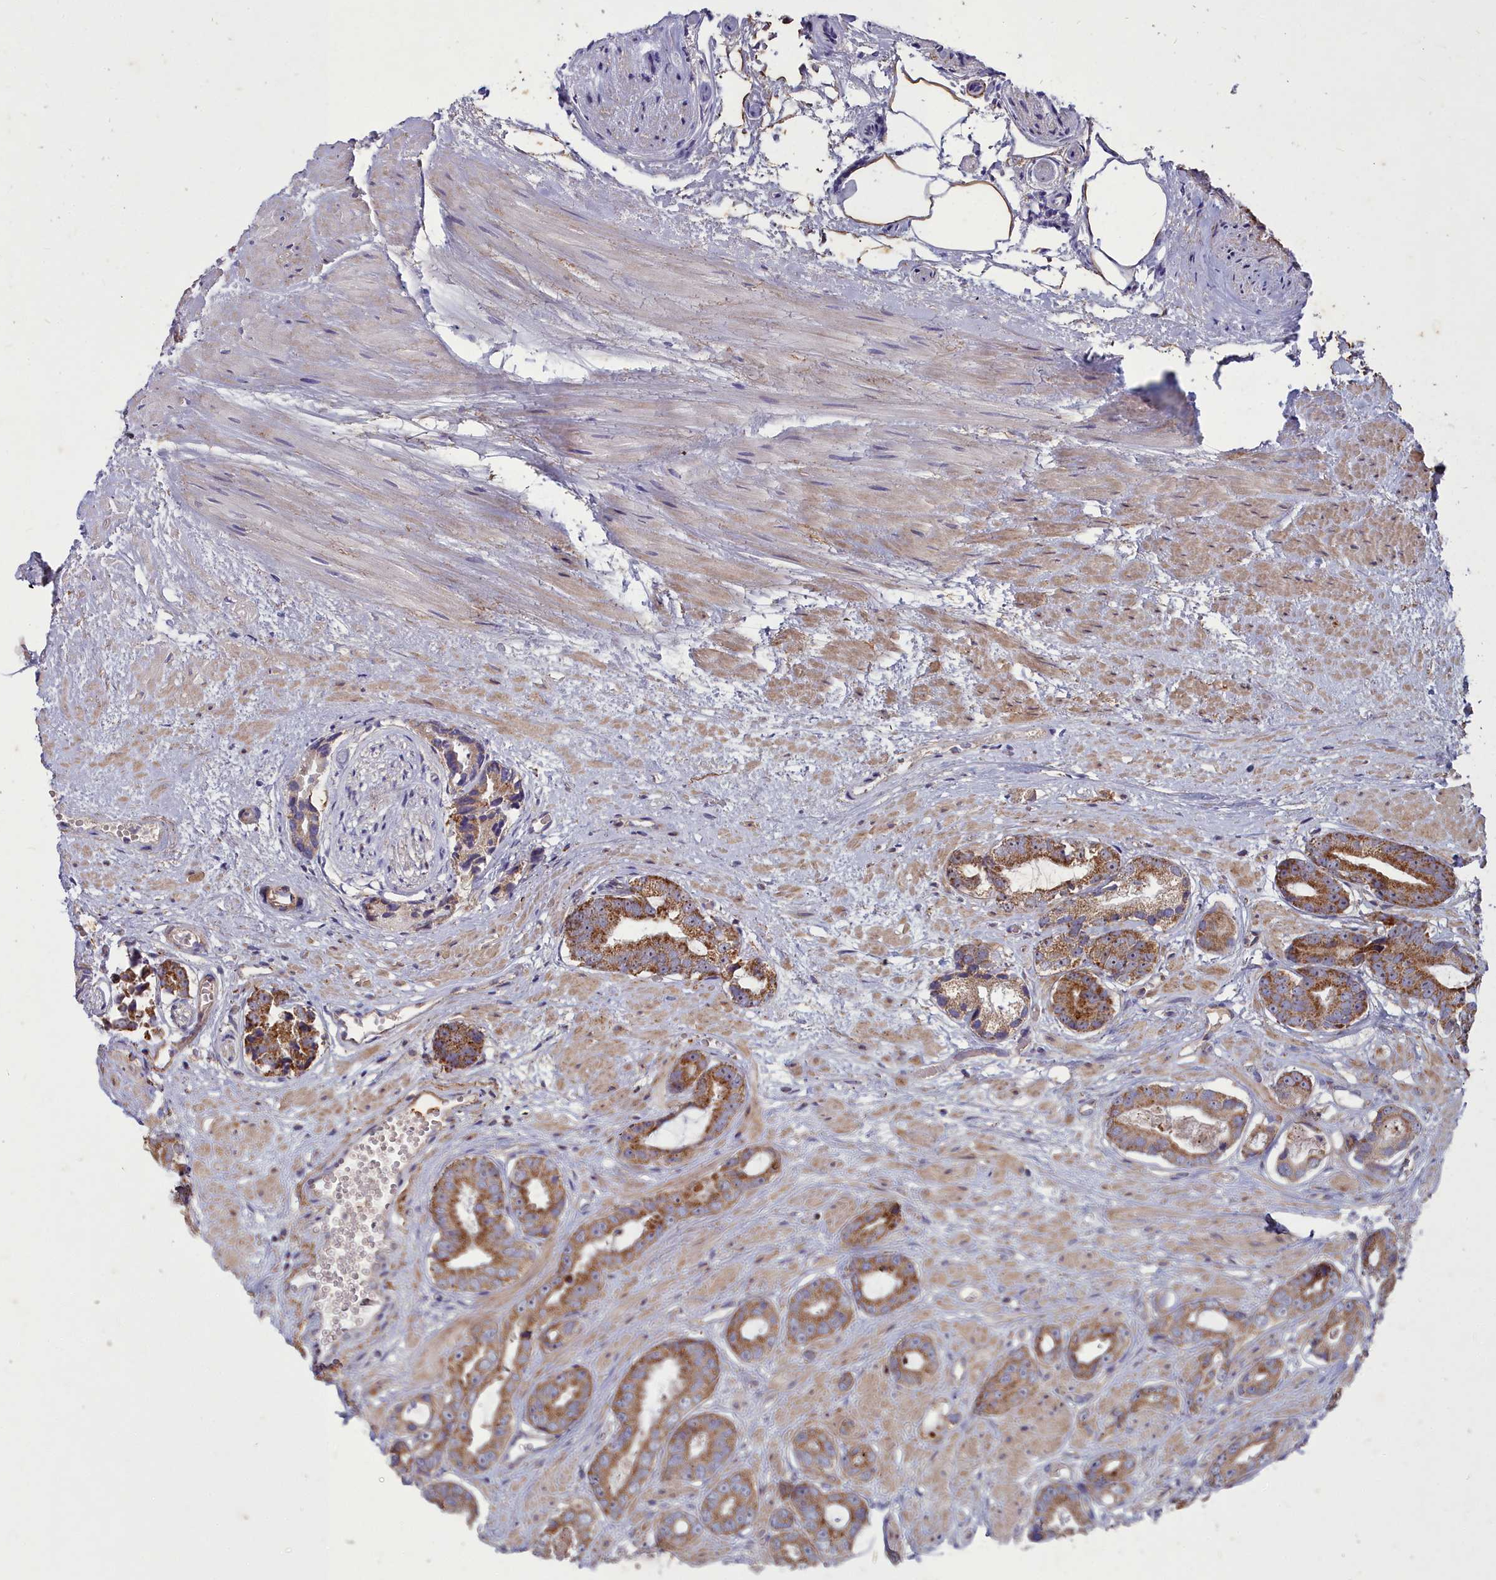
{"staining": {"intensity": "moderate", "quantity": ">75%", "location": "cytoplasmic/membranous"}, "tissue": "prostate cancer", "cell_type": "Tumor cells", "image_type": "cancer", "snomed": [{"axis": "morphology", "description": "Adenocarcinoma, Low grade"}, {"axis": "topography", "description": "Prostate"}], "caption": "Moderate cytoplasmic/membranous positivity is seen in about >75% of tumor cells in prostate cancer. The protein of interest is stained brown, and the nuclei are stained in blue (DAB (3,3'-diaminobenzidine) IHC with brightfield microscopy, high magnification).", "gene": "COX11", "patient": {"sex": "male", "age": 64}}